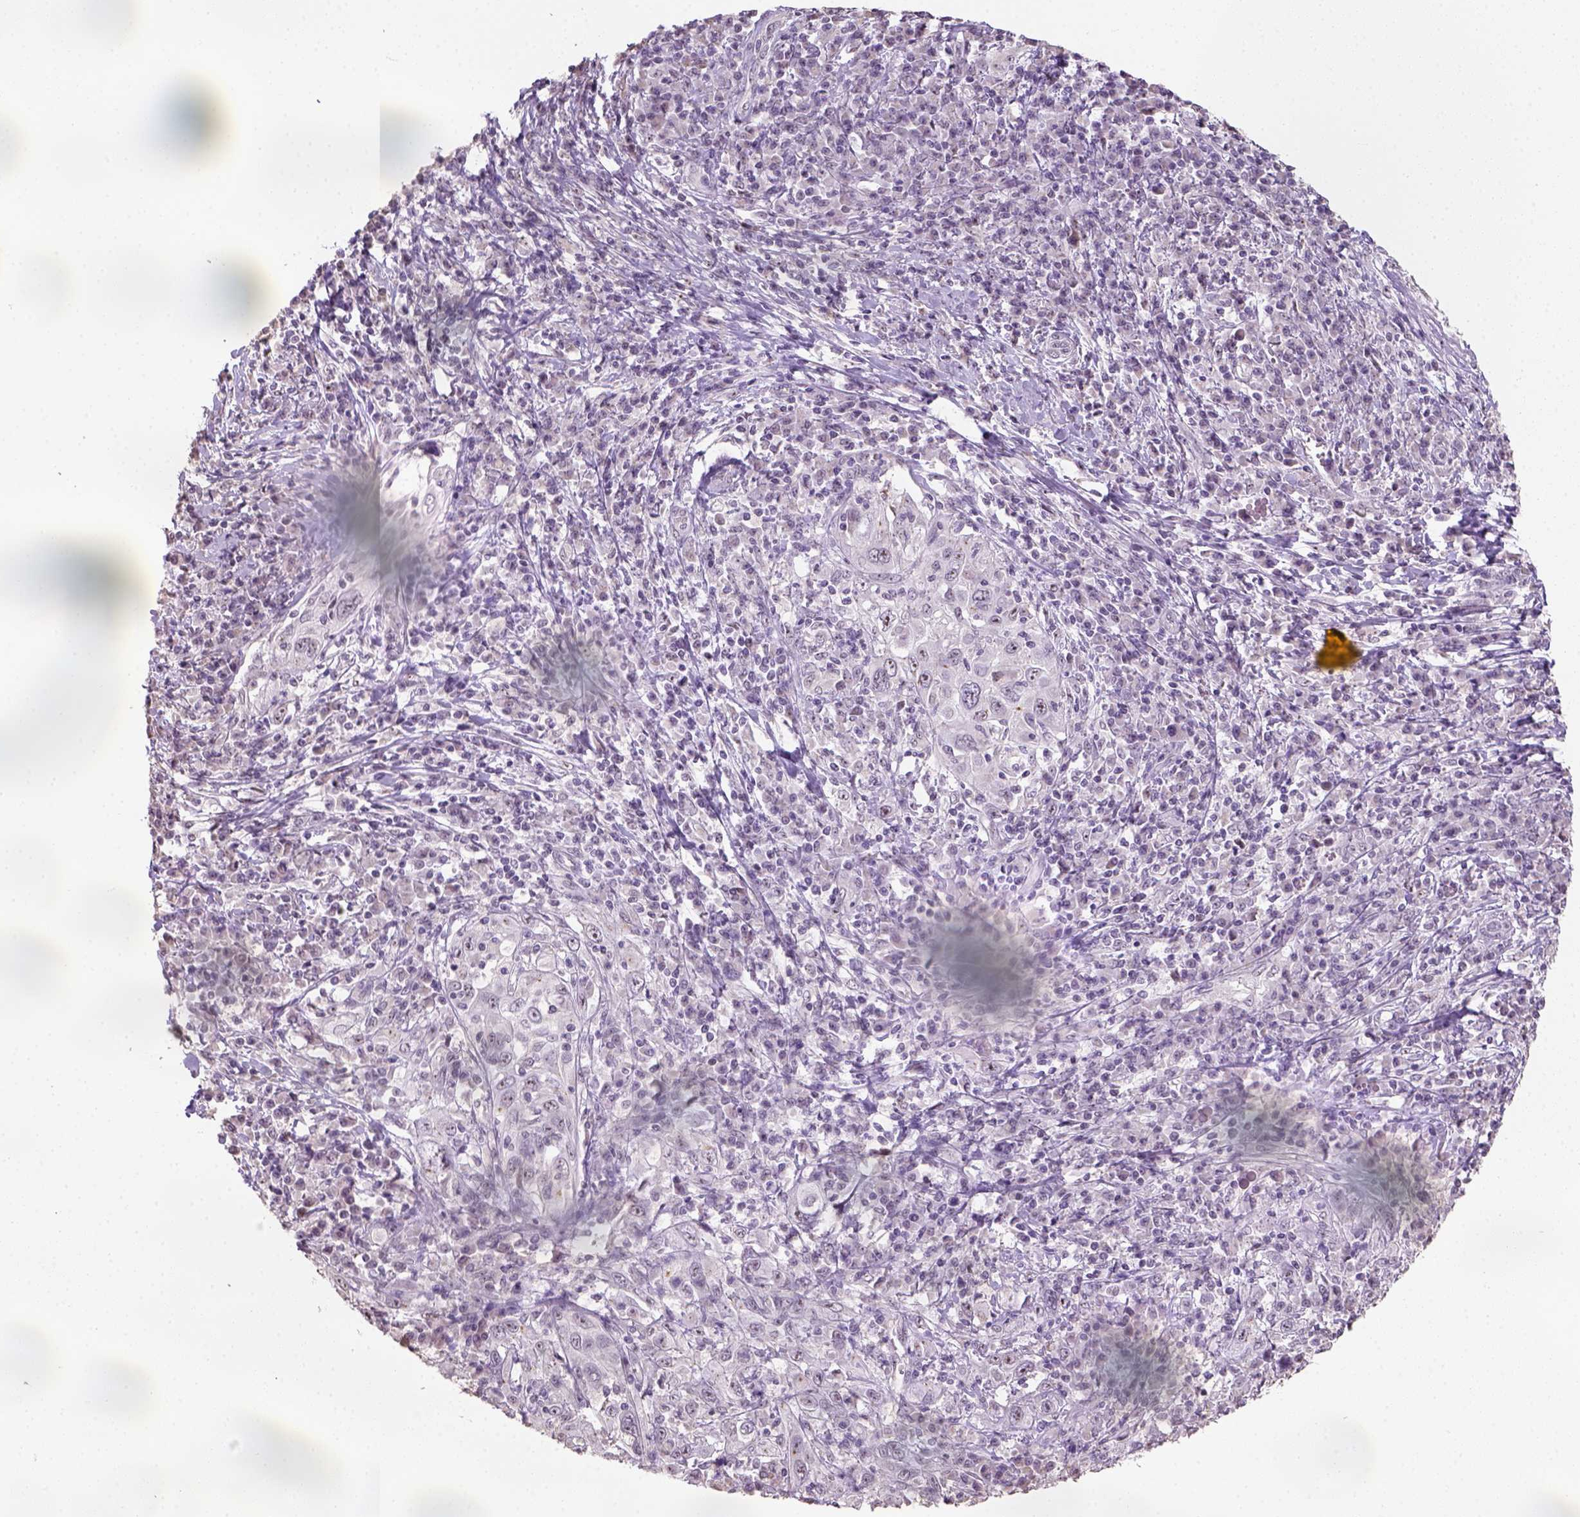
{"staining": {"intensity": "negative", "quantity": "none", "location": "none"}, "tissue": "cervical cancer", "cell_type": "Tumor cells", "image_type": "cancer", "snomed": [{"axis": "morphology", "description": "Squamous cell carcinoma, NOS"}, {"axis": "topography", "description": "Cervix"}], "caption": "DAB (3,3'-diaminobenzidine) immunohistochemical staining of cervical squamous cell carcinoma exhibits no significant positivity in tumor cells.", "gene": "DDX50", "patient": {"sex": "female", "age": 46}}